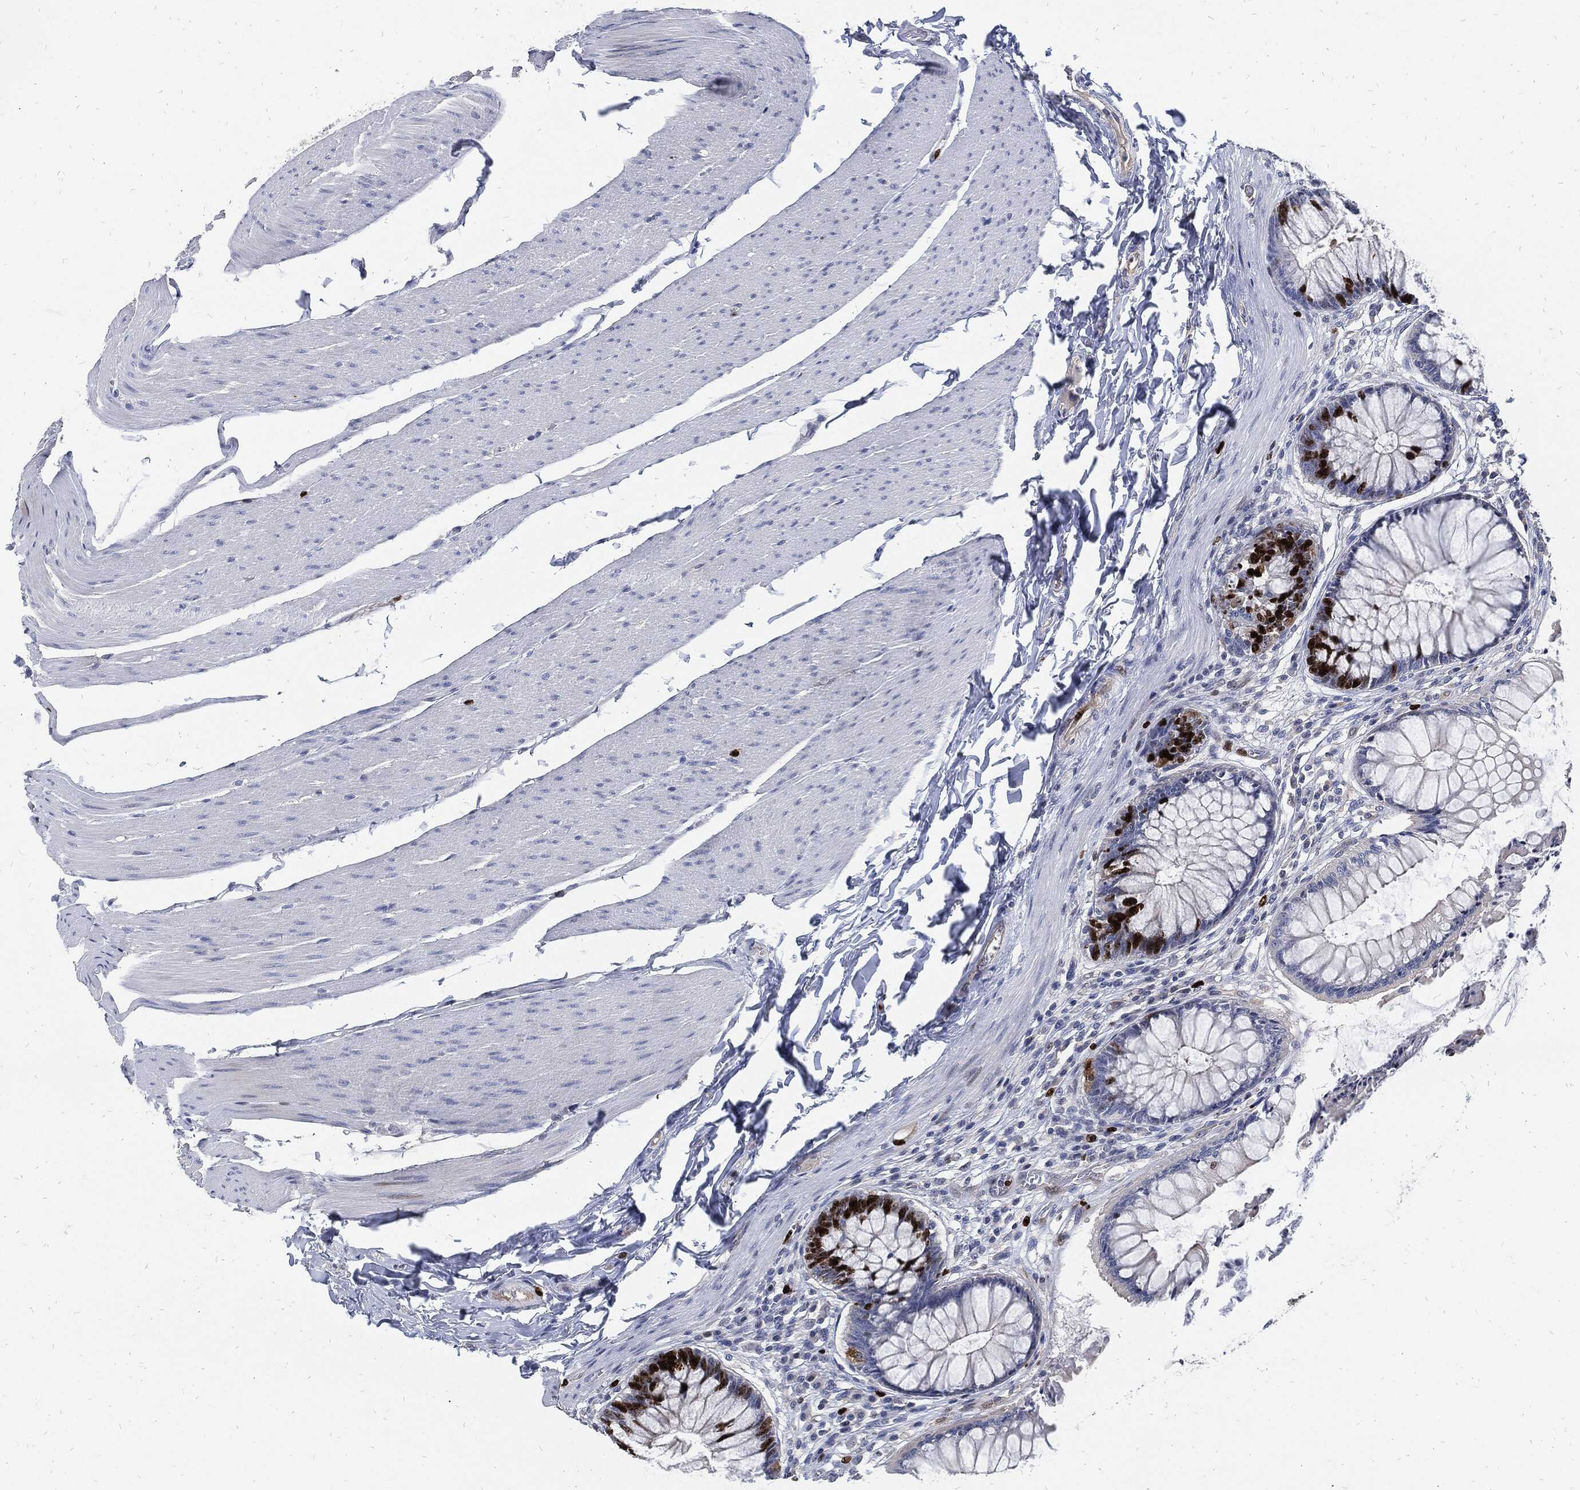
{"staining": {"intensity": "strong", "quantity": "<25%", "location": "nuclear"}, "tissue": "rectum", "cell_type": "Glandular cells", "image_type": "normal", "snomed": [{"axis": "morphology", "description": "Normal tissue, NOS"}, {"axis": "topography", "description": "Rectum"}], "caption": "Strong nuclear expression for a protein is appreciated in approximately <25% of glandular cells of unremarkable rectum using immunohistochemistry (IHC).", "gene": "MKI67", "patient": {"sex": "female", "age": 58}}